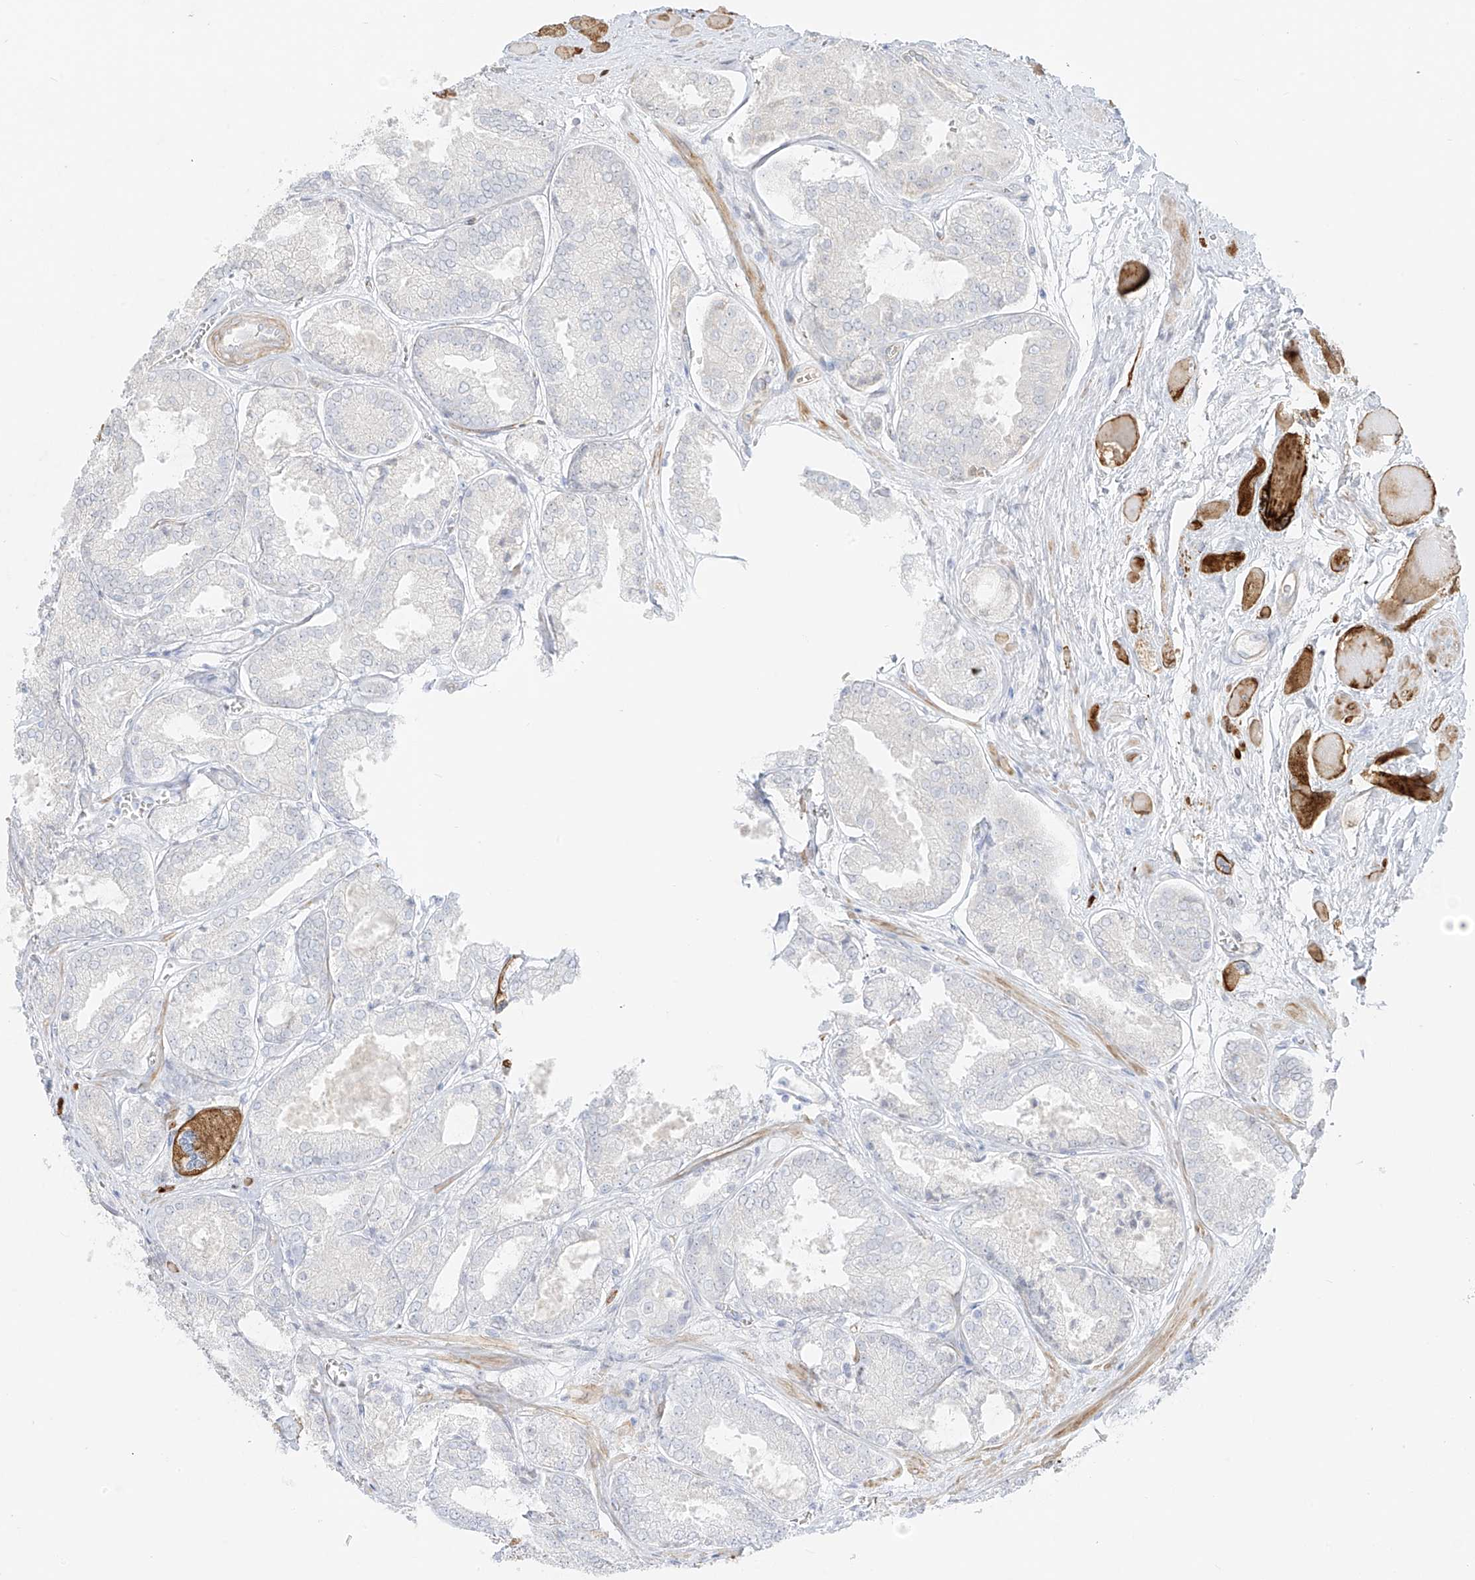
{"staining": {"intensity": "negative", "quantity": "none", "location": "none"}, "tissue": "prostate cancer", "cell_type": "Tumor cells", "image_type": "cancer", "snomed": [{"axis": "morphology", "description": "Adenocarcinoma, Low grade"}, {"axis": "topography", "description": "Prostate"}], "caption": "Tumor cells are negative for protein expression in human low-grade adenocarcinoma (prostate). Brightfield microscopy of immunohistochemistry stained with DAB (3,3'-diaminobenzidine) (brown) and hematoxylin (blue), captured at high magnification.", "gene": "C11orf87", "patient": {"sex": "male", "age": 67}}